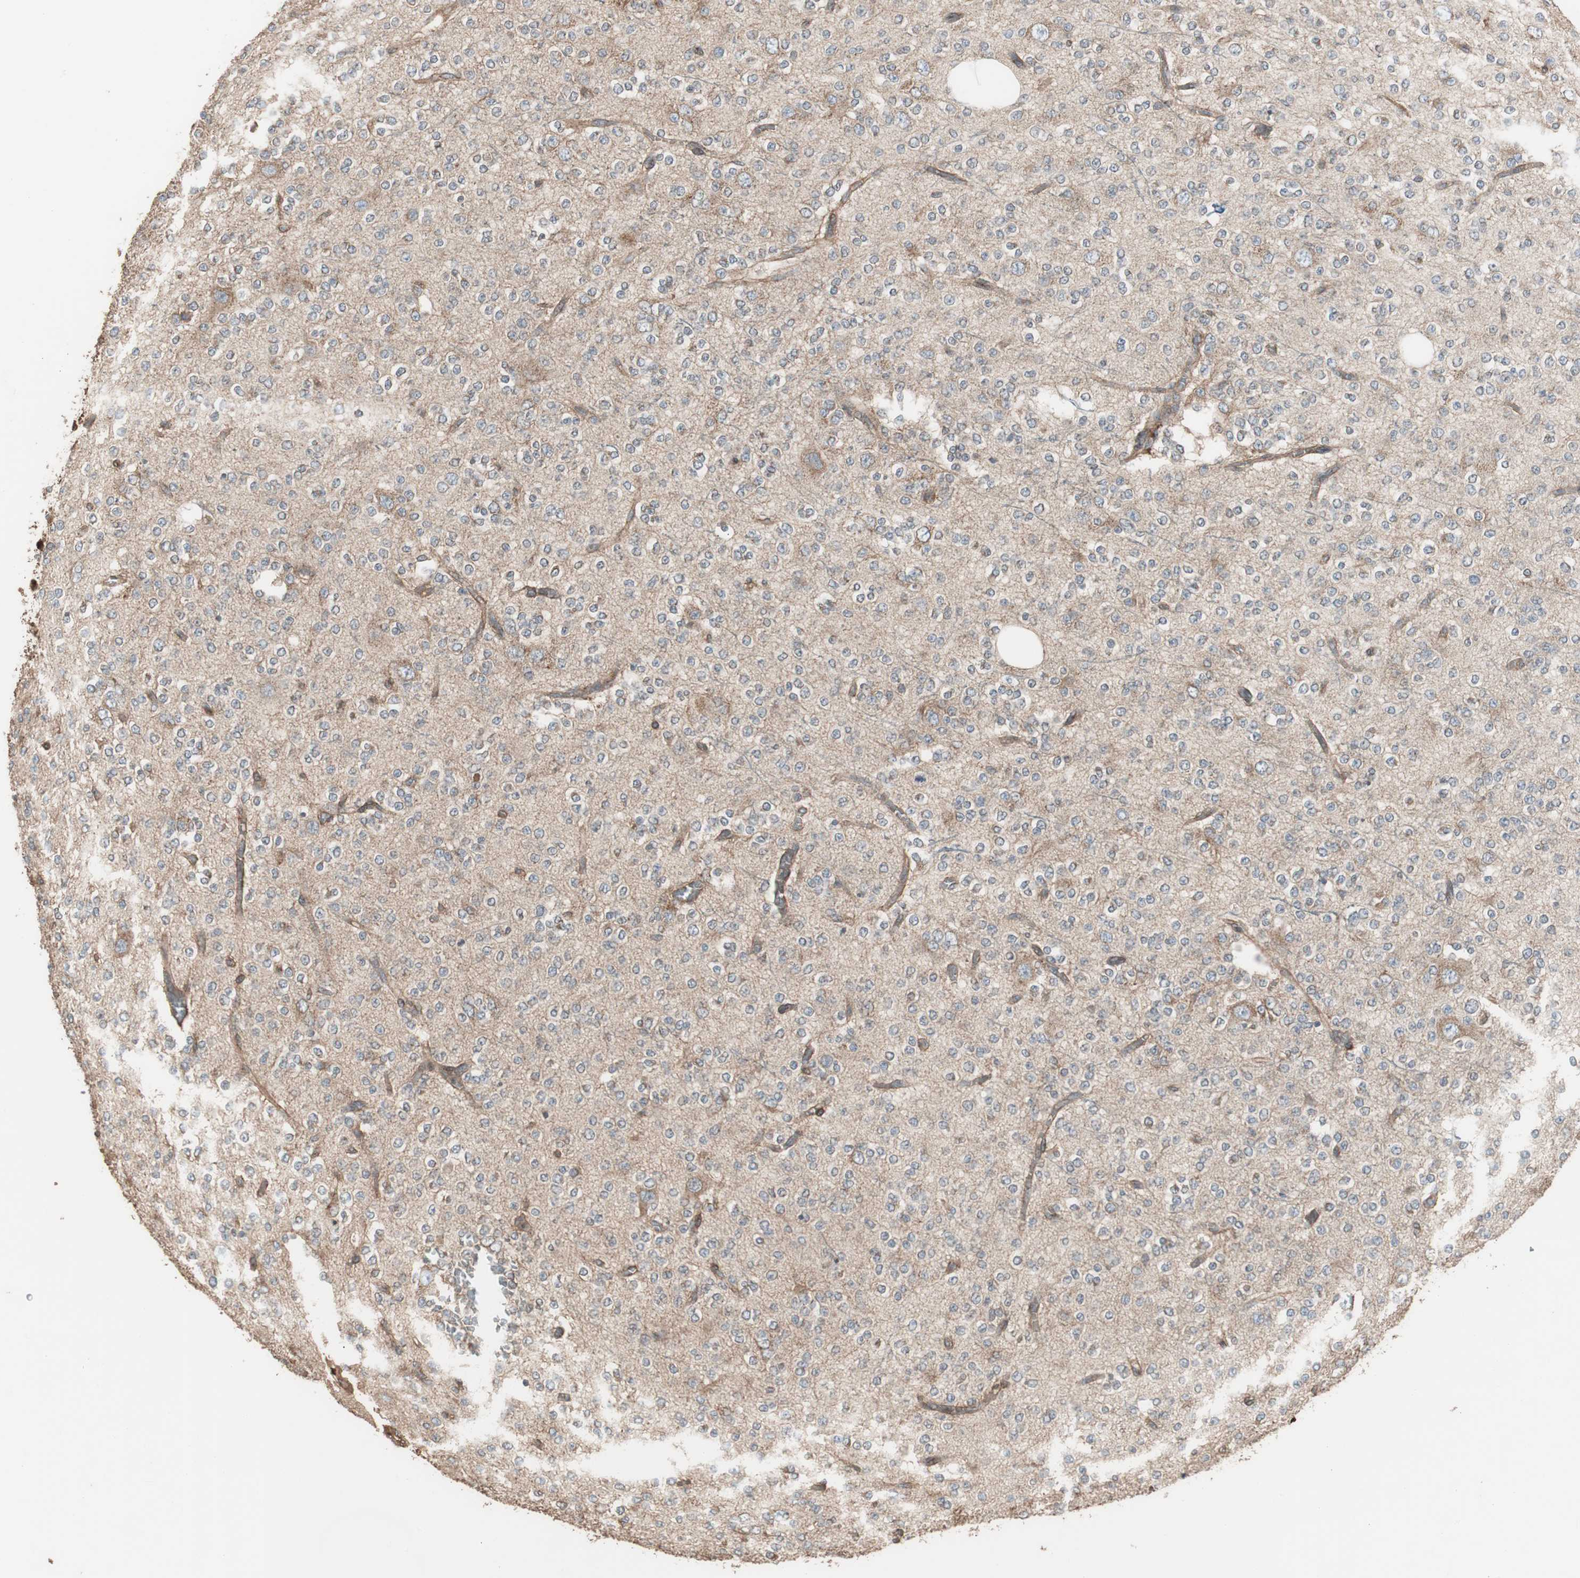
{"staining": {"intensity": "moderate", "quantity": "<25%", "location": "cytoplasmic/membranous"}, "tissue": "glioma", "cell_type": "Tumor cells", "image_type": "cancer", "snomed": [{"axis": "morphology", "description": "Glioma, malignant, Low grade"}, {"axis": "topography", "description": "Brain"}], "caption": "Brown immunohistochemical staining in human glioma demonstrates moderate cytoplasmic/membranous staining in approximately <25% of tumor cells.", "gene": "LZTS1", "patient": {"sex": "male", "age": 38}}